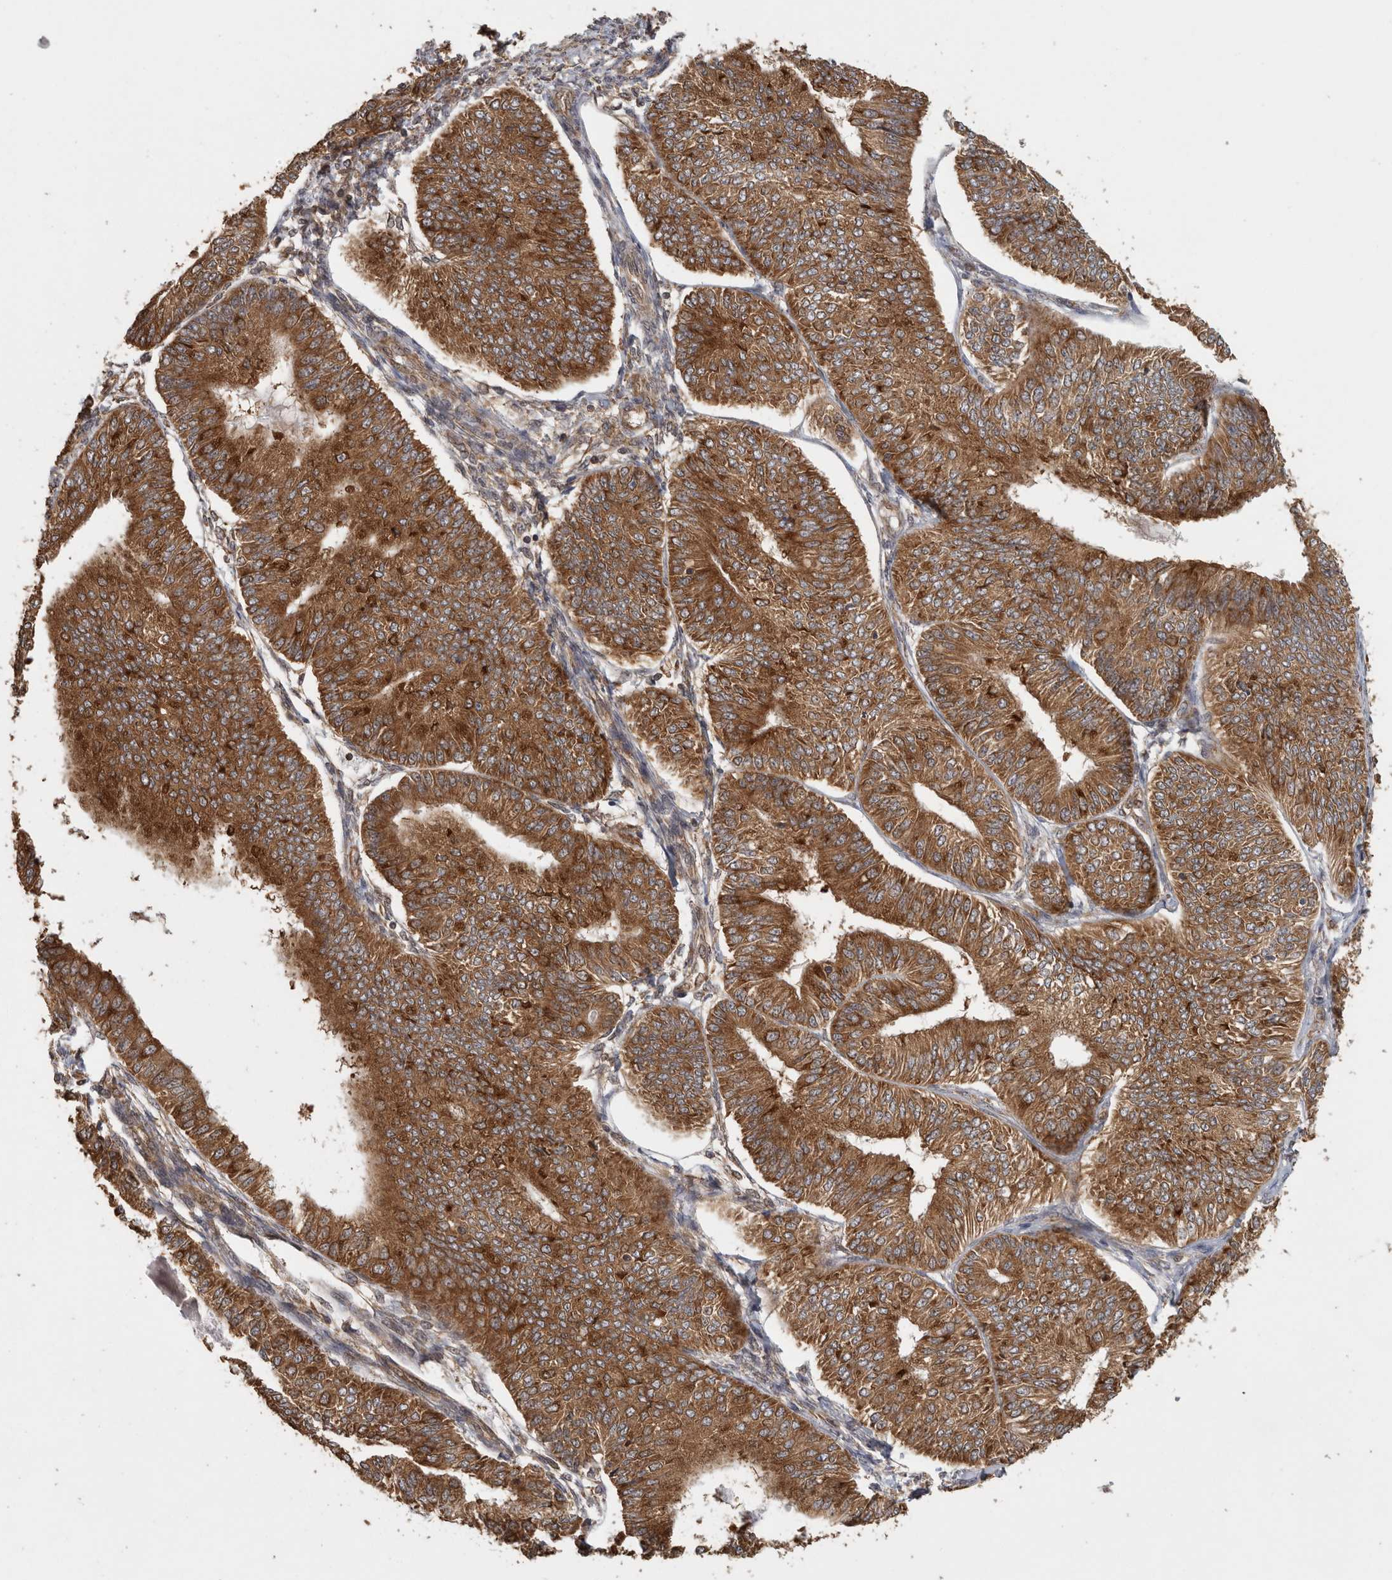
{"staining": {"intensity": "strong", "quantity": ">75%", "location": "cytoplasmic/membranous"}, "tissue": "endometrial cancer", "cell_type": "Tumor cells", "image_type": "cancer", "snomed": [{"axis": "morphology", "description": "Adenocarcinoma, NOS"}, {"axis": "topography", "description": "Endometrium"}], "caption": "This micrograph displays immunohistochemistry (IHC) staining of human endometrial cancer, with high strong cytoplasmic/membranous positivity in approximately >75% of tumor cells.", "gene": "CCT8", "patient": {"sex": "female", "age": 58}}